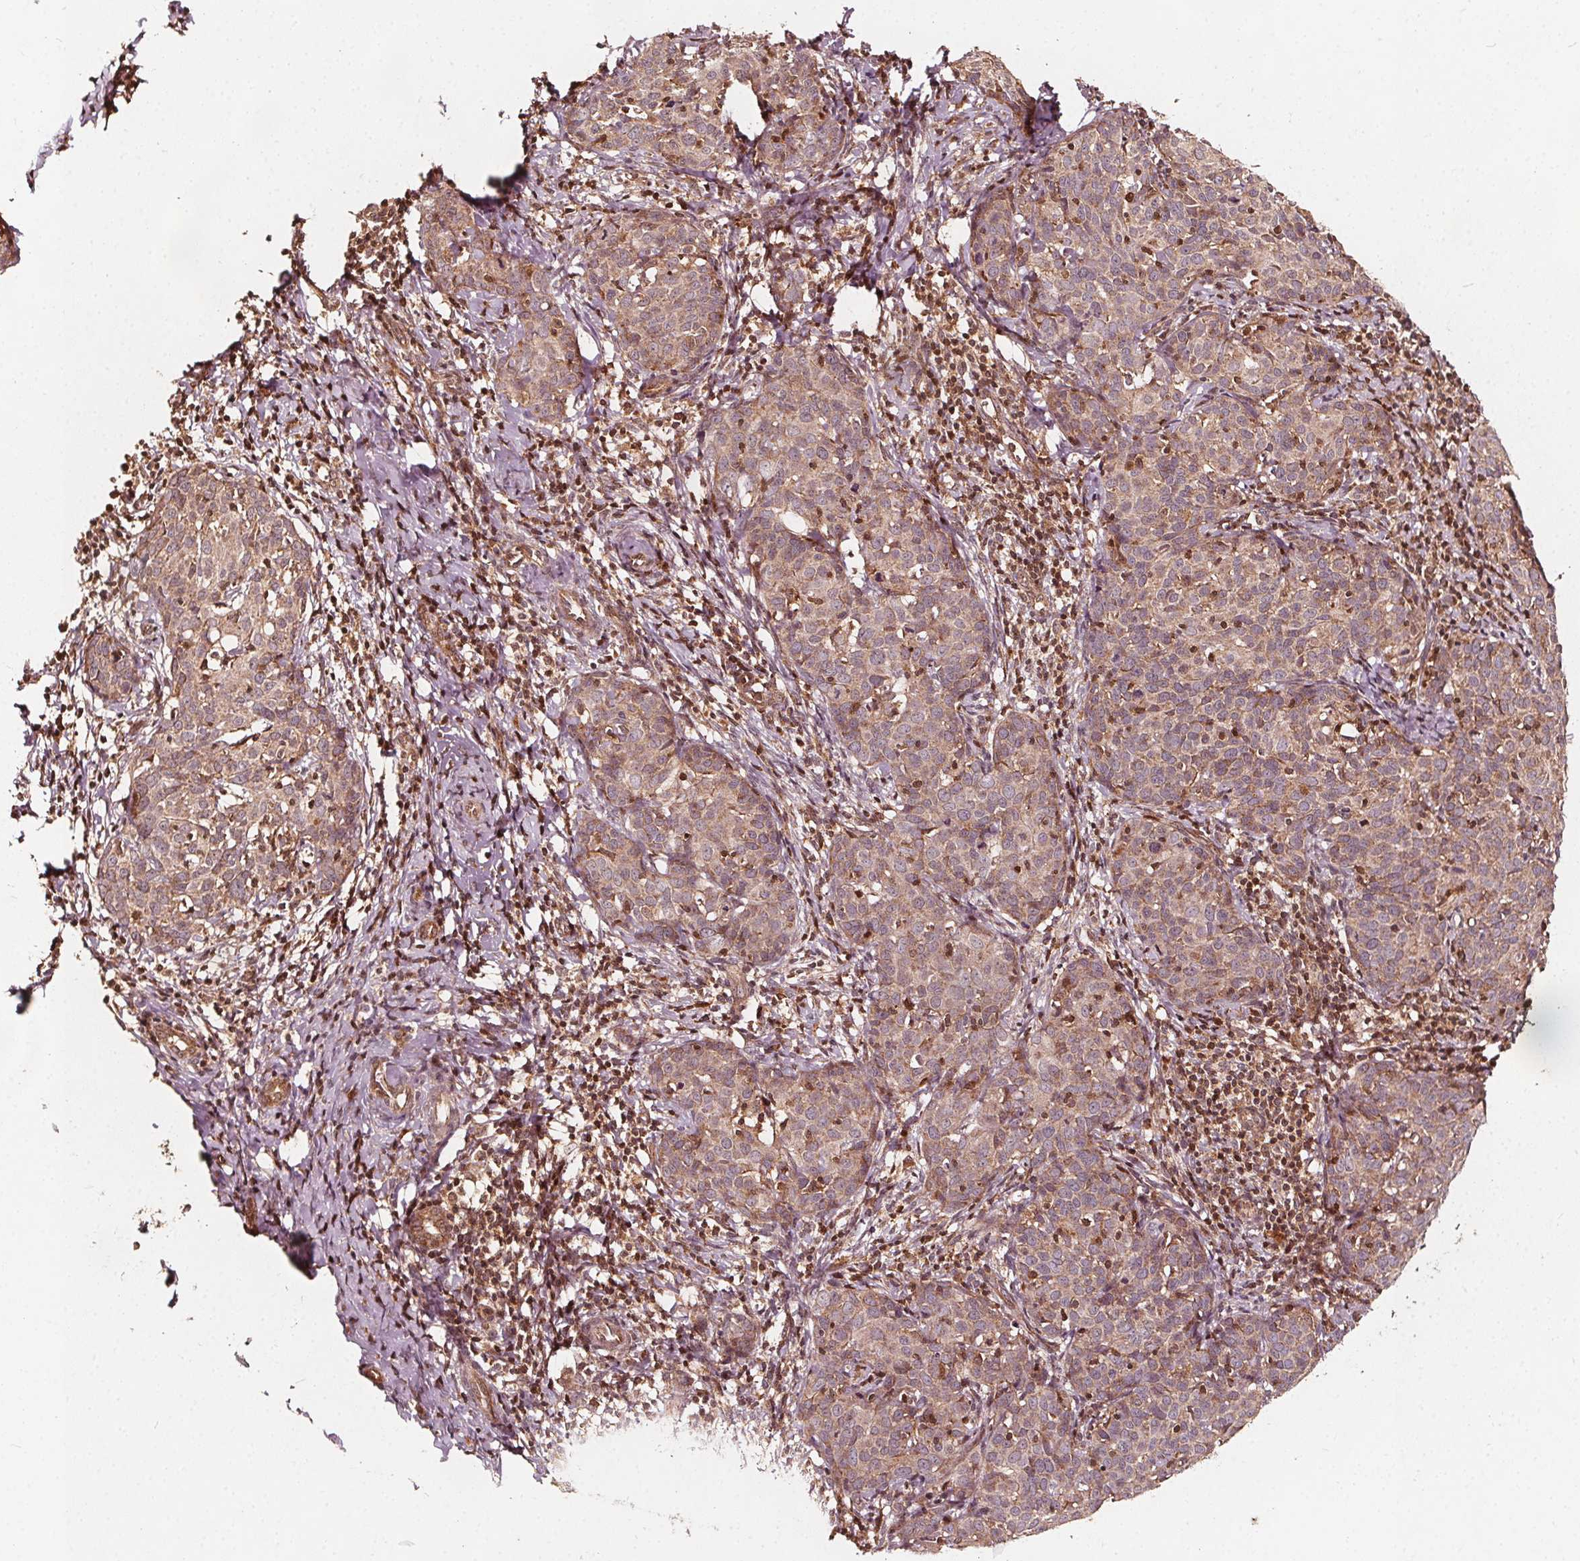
{"staining": {"intensity": "weak", "quantity": "25%-75%", "location": "cytoplasmic/membranous"}, "tissue": "cervical cancer", "cell_type": "Tumor cells", "image_type": "cancer", "snomed": [{"axis": "morphology", "description": "Squamous cell carcinoma, NOS"}, {"axis": "topography", "description": "Cervix"}], "caption": "A high-resolution image shows immunohistochemistry (IHC) staining of cervical cancer, which exhibits weak cytoplasmic/membranous expression in about 25%-75% of tumor cells. The staining was performed using DAB, with brown indicating positive protein expression. Nuclei are stained blue with hematoxylin.", "gene": "AIP", "patient": {"sex": "female", "age": 62}}